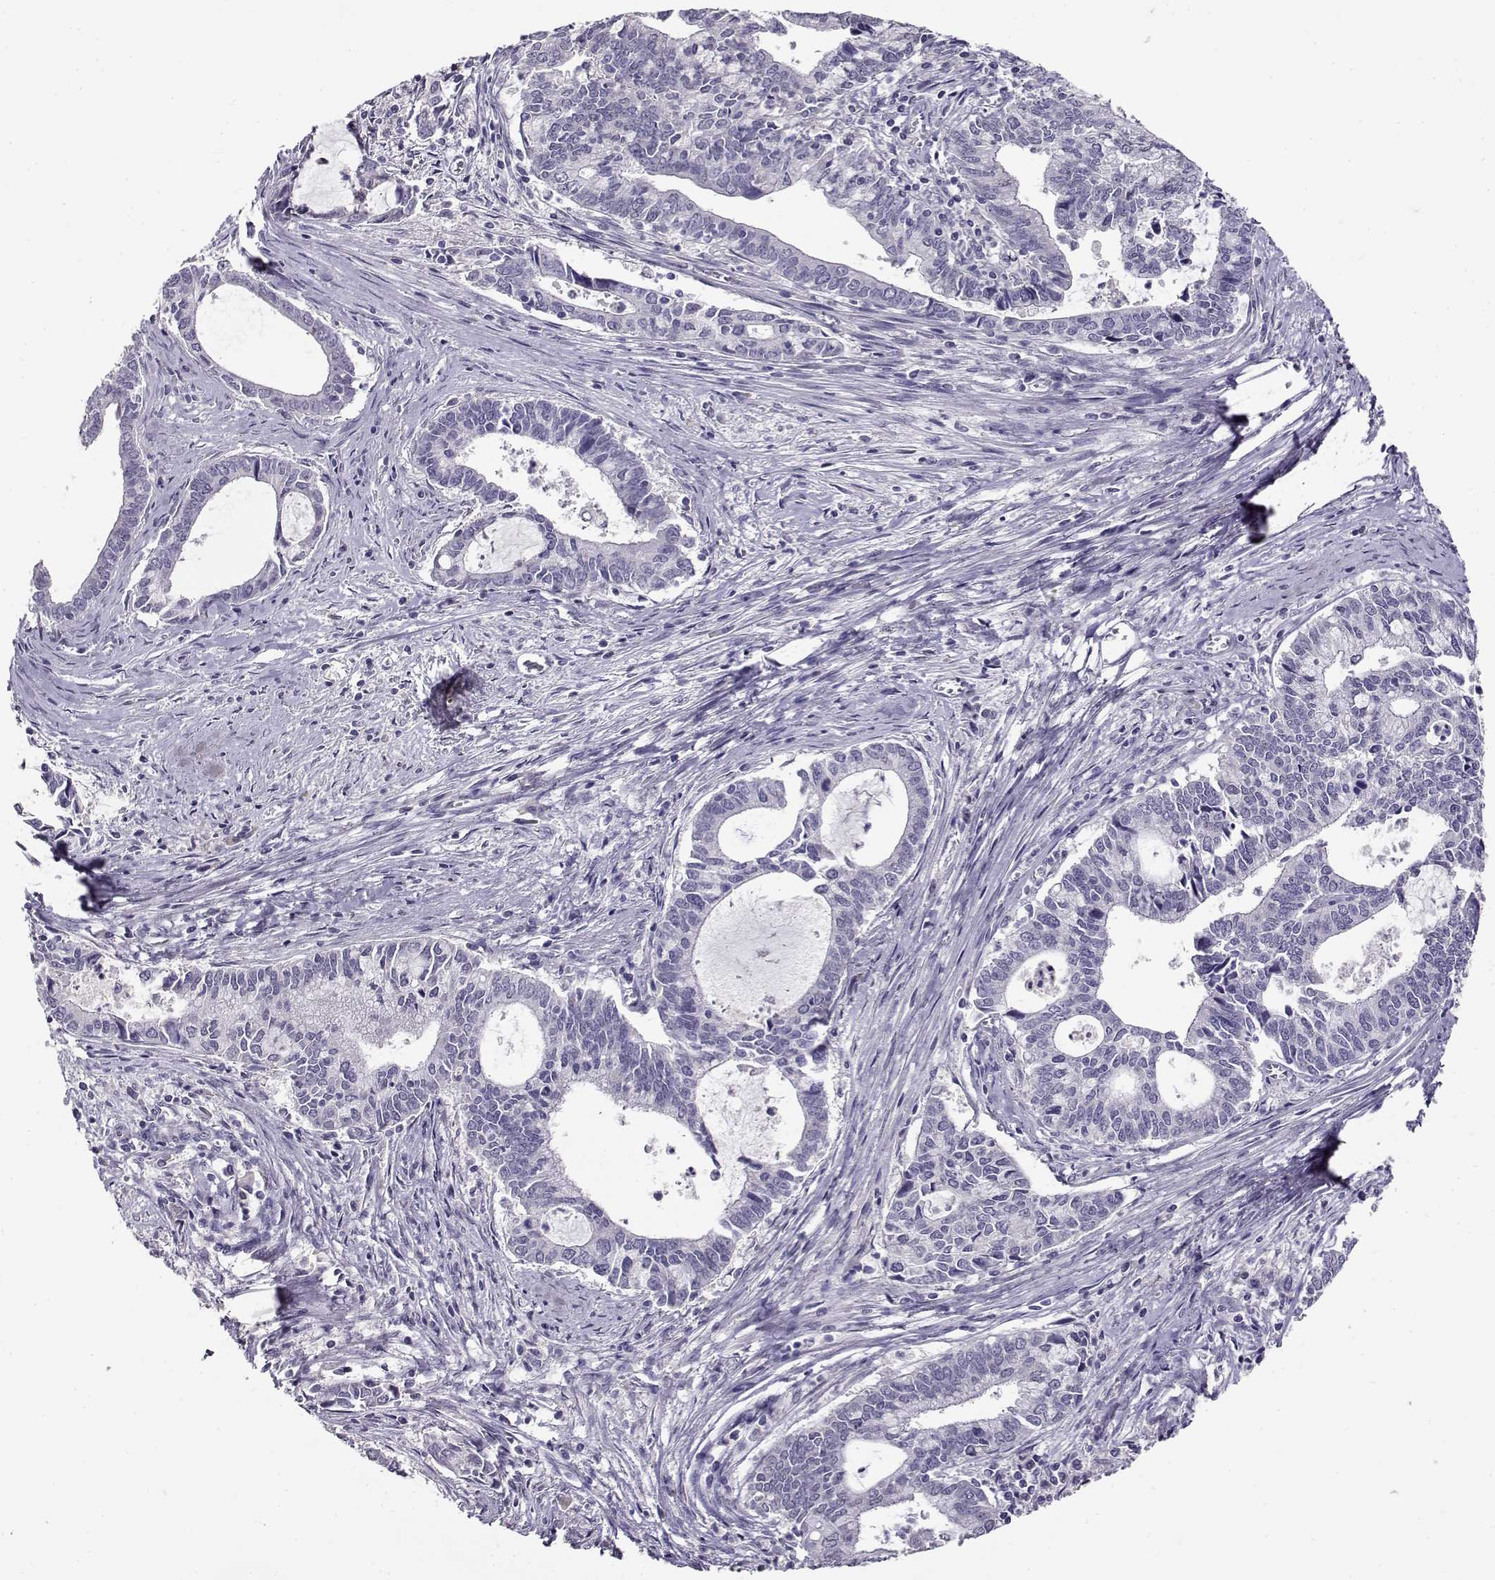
{"staining": {"intensity": "negative", "quantity": "none", "location": "none"}, "tissue": "cervical cancer", "cell_type": "Tumor cells", "image_type": "cancer", "snomed": [{"axis": "morphology", "description": "Adenocarcinoma, NOS"}, {"axis": "topography", "description": "Cervix"}], "caption": "This is an immunohistochemistry (IHC) photomicrograph of human cervical cancer (adenocarcinoma). There is no positivity in tumor cells.", "gene": "RHOXF2", "patient": {"sex": "female", "age": 42}}